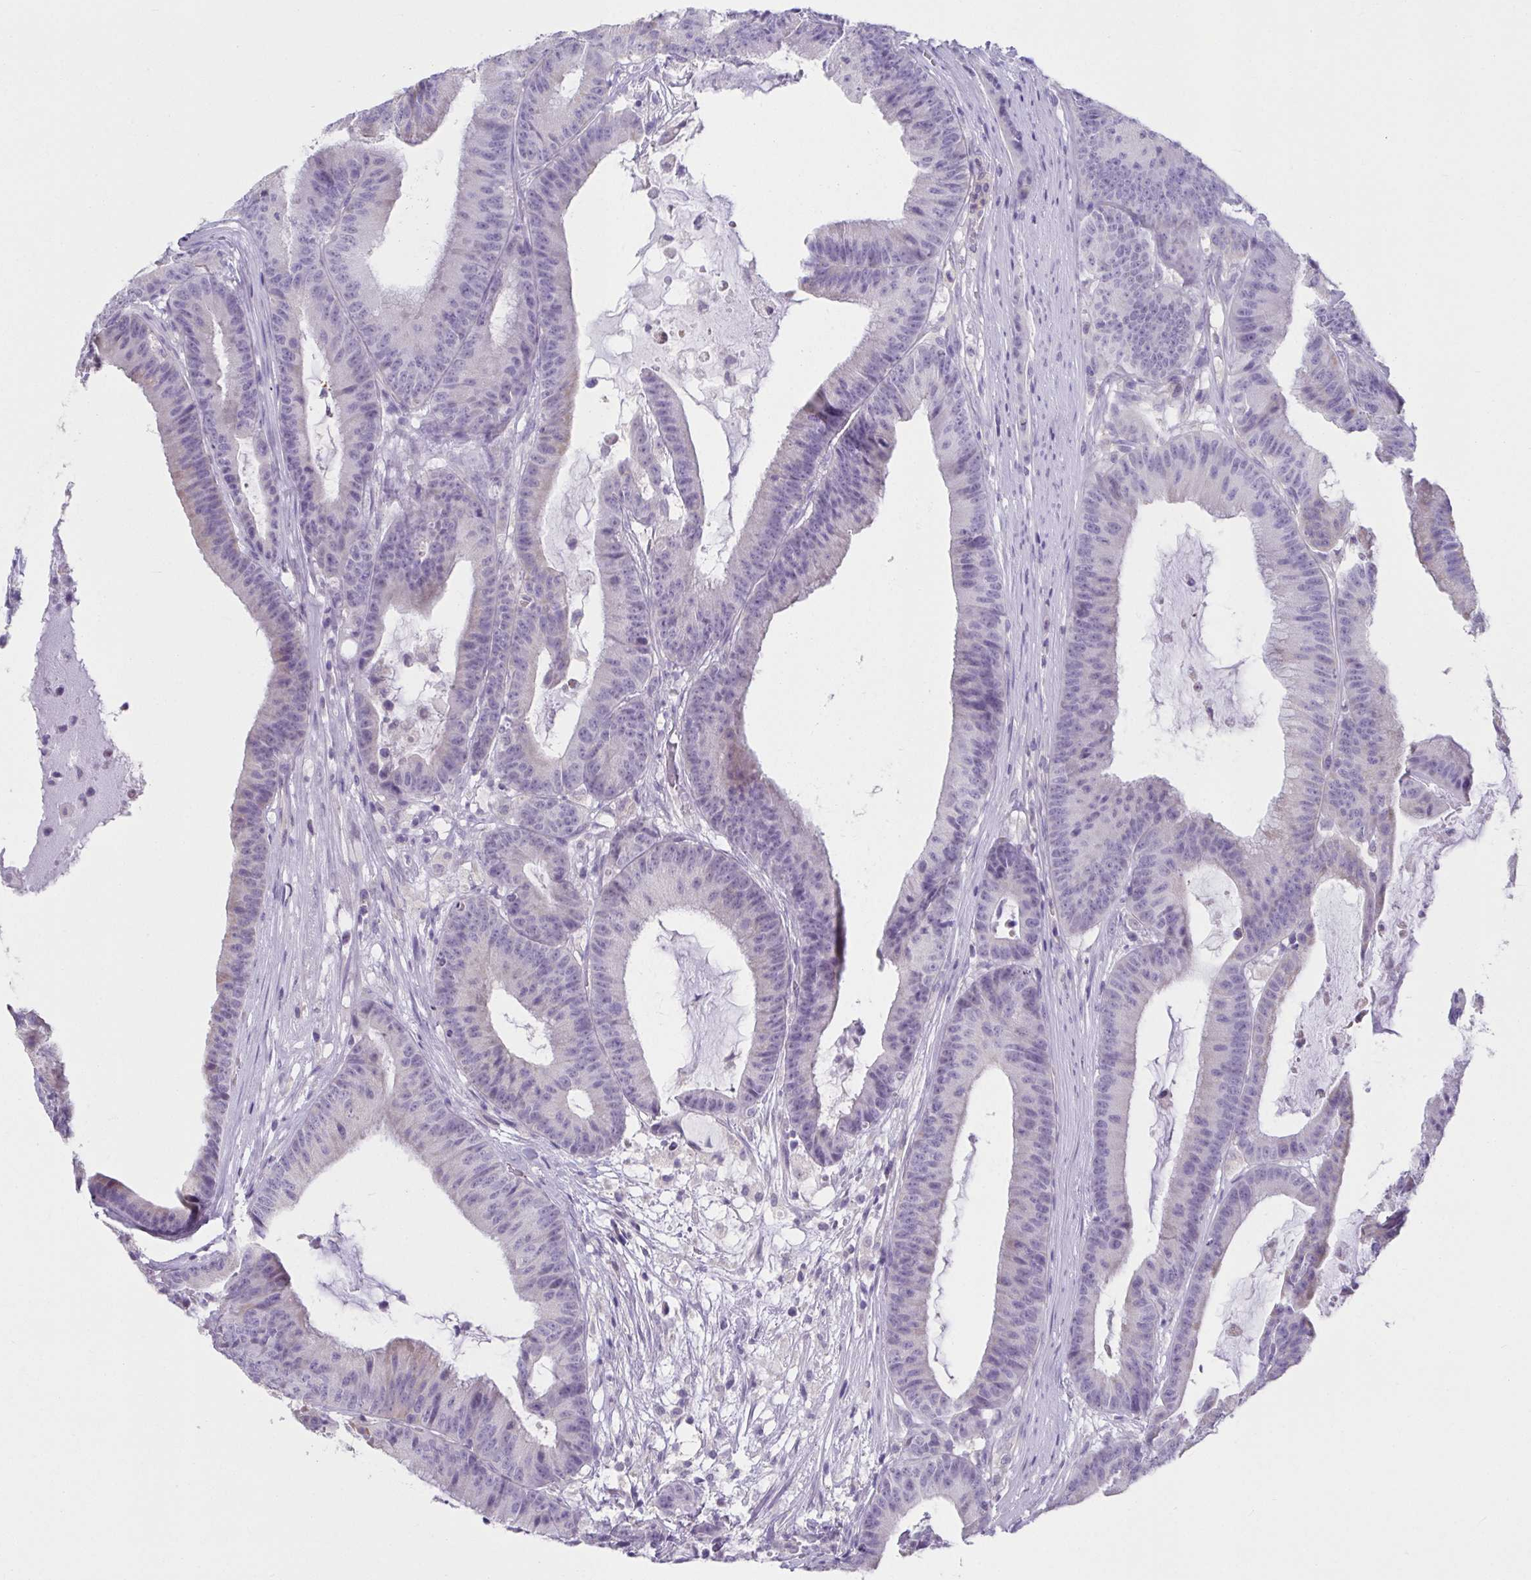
{"staining": {"intensity": "negative", "quantity": "none", "location": "none"}, "tissue": "colorectal cancer", "cell_type": "Tumor cells", "image_type": "cancer", "snomed": [{"axis": "morphology", "description": "Adenocarcinoma, NOS"}, {"axis": "topography", "description": "Colon"}], "caption": "This is an immunohistochemistry micrograph of human colorectal adenocarcinoma. There is no positivity in tumor cells.", "gene": "CXCR1", "patient": {"sex": "female", "age": 78}}